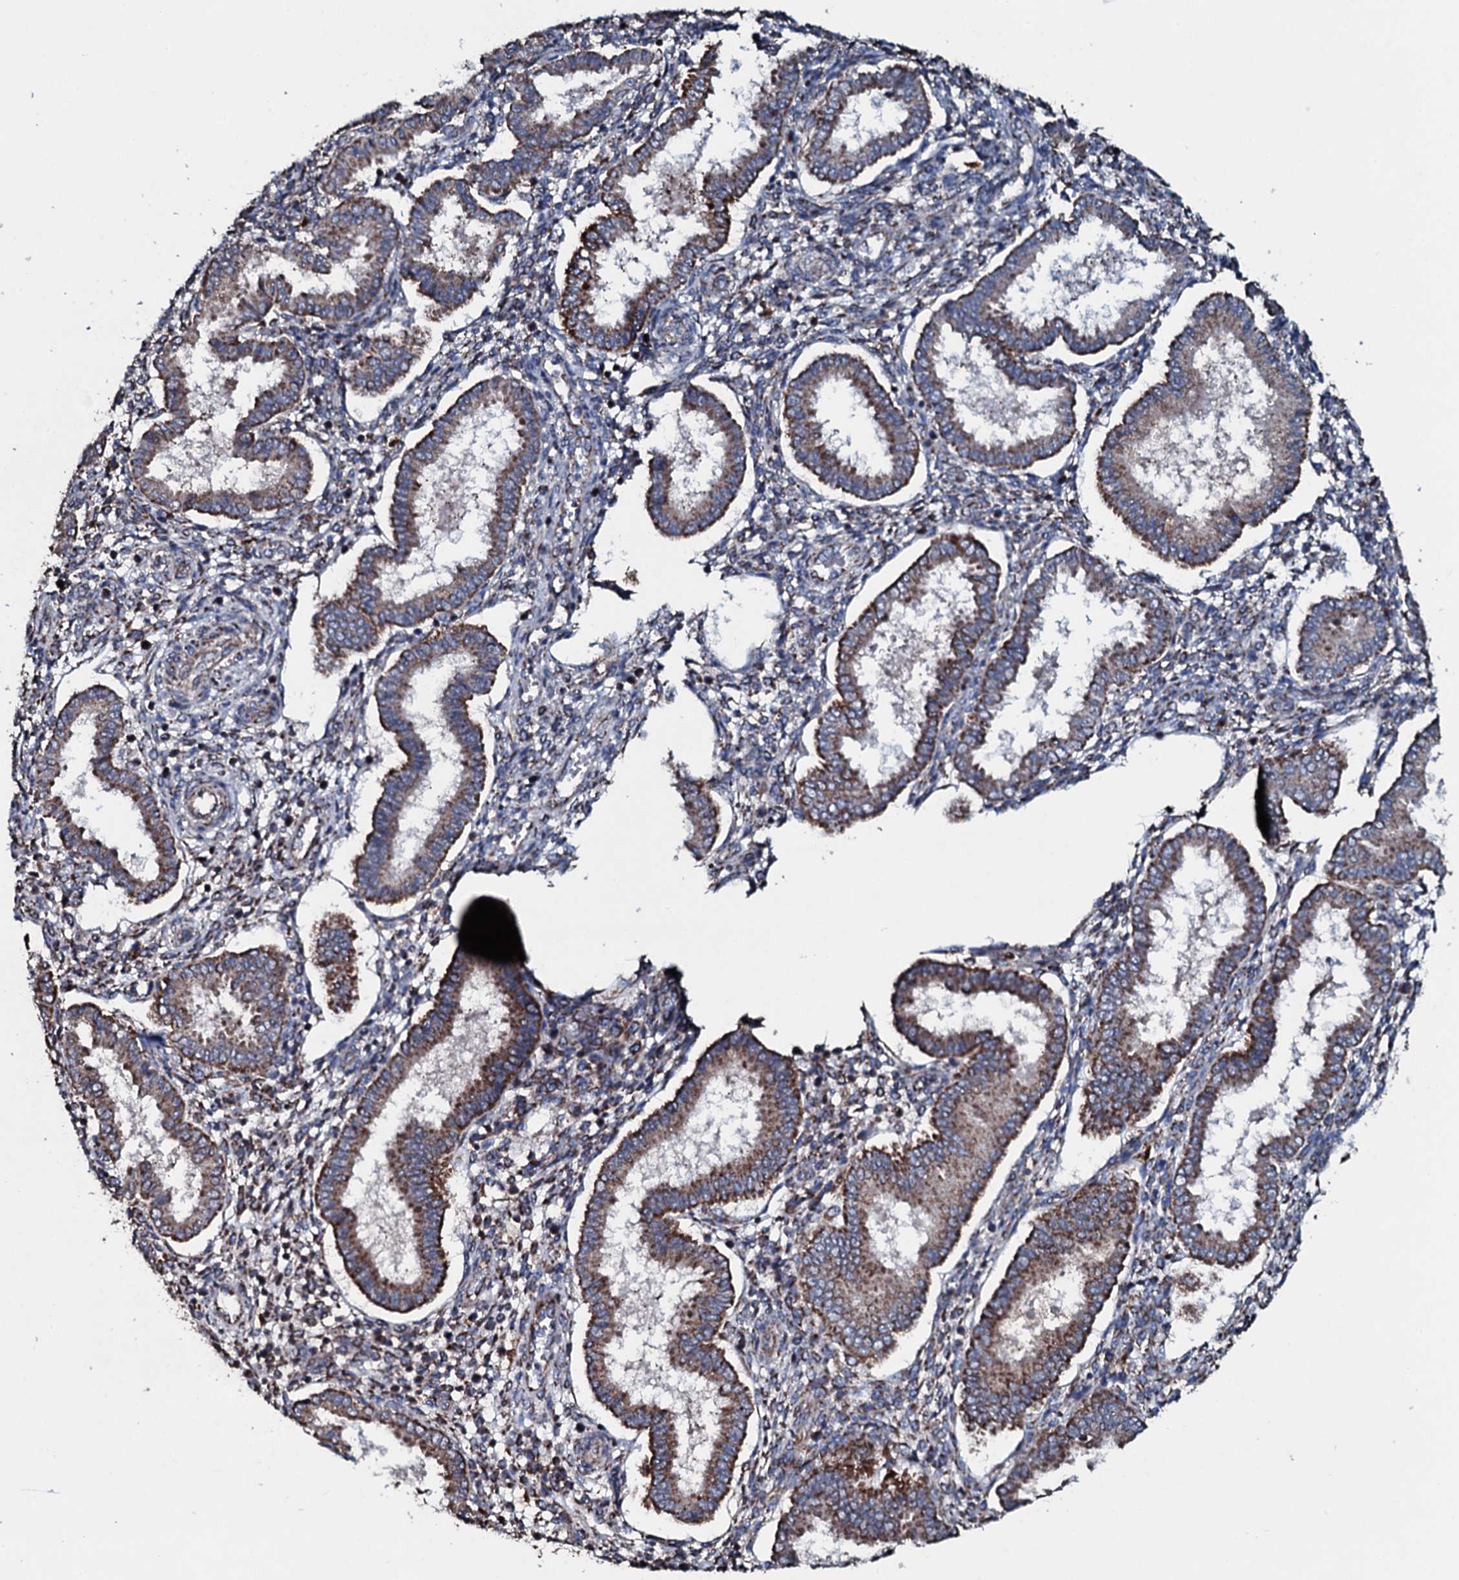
{"staining": {"intensity": "weak", "quantity": "25%-75%", "location": "cytoplasmic/membranous"}, "tissue": "endometrium", "cell_type": "Cells in endometrial stroma", "image_type": "normal", "snomed": [{"axis": "morphology", "description": "Normal tissue, NOS"}, {"axis": "topography", "description": "Endometrium"}], "caption": "Immunohistochemical staining of benign endometrium exhibits 25%-75% levels of weak cytoplasmic/membranous protein positivity in about 25%-75% of cells in endometrial stroma.", "gene": "DYNC2I2", "patient": {"sex": "female", "age": 24}}